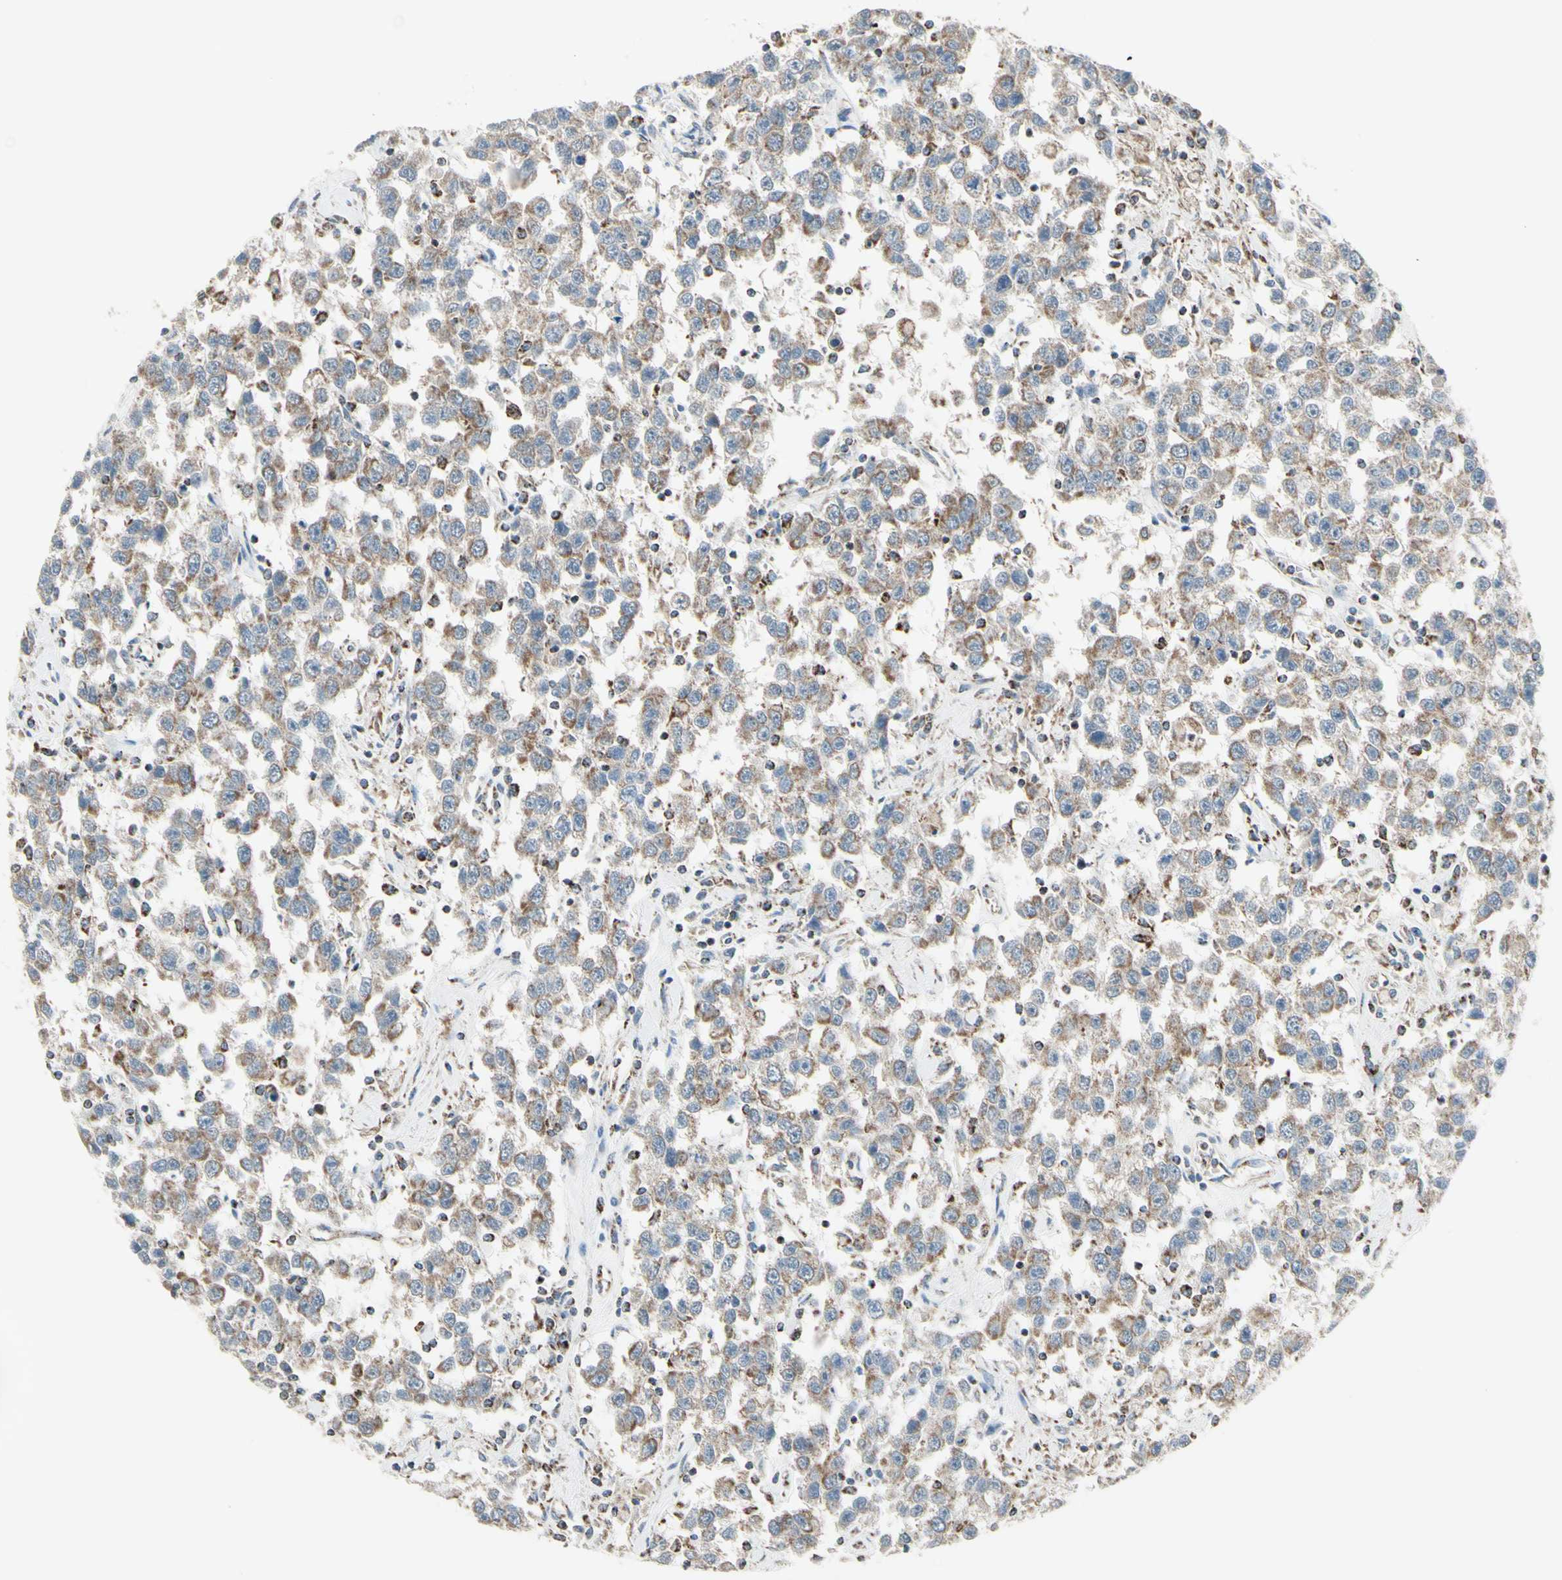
{"staining": {"intensity": "weak", "quantity": "25%-75%", "location": "cytoplasmic/membranous"}, "tissue": "testis cancer", "cell_type": "Tumor cells", "image_type": "cancer", "snomed": [{"axis": "morphology", "description": "Seminoma, NOS"}, {"axis": "topography", "description": "Testis"}], "caption": "Seminoma (testis) stained for a protein displays weak cytoplasmic/membranous positivity in tumor cells.", "gene": "FAM171B", "patient": {"sex": "male", "age": 41}}